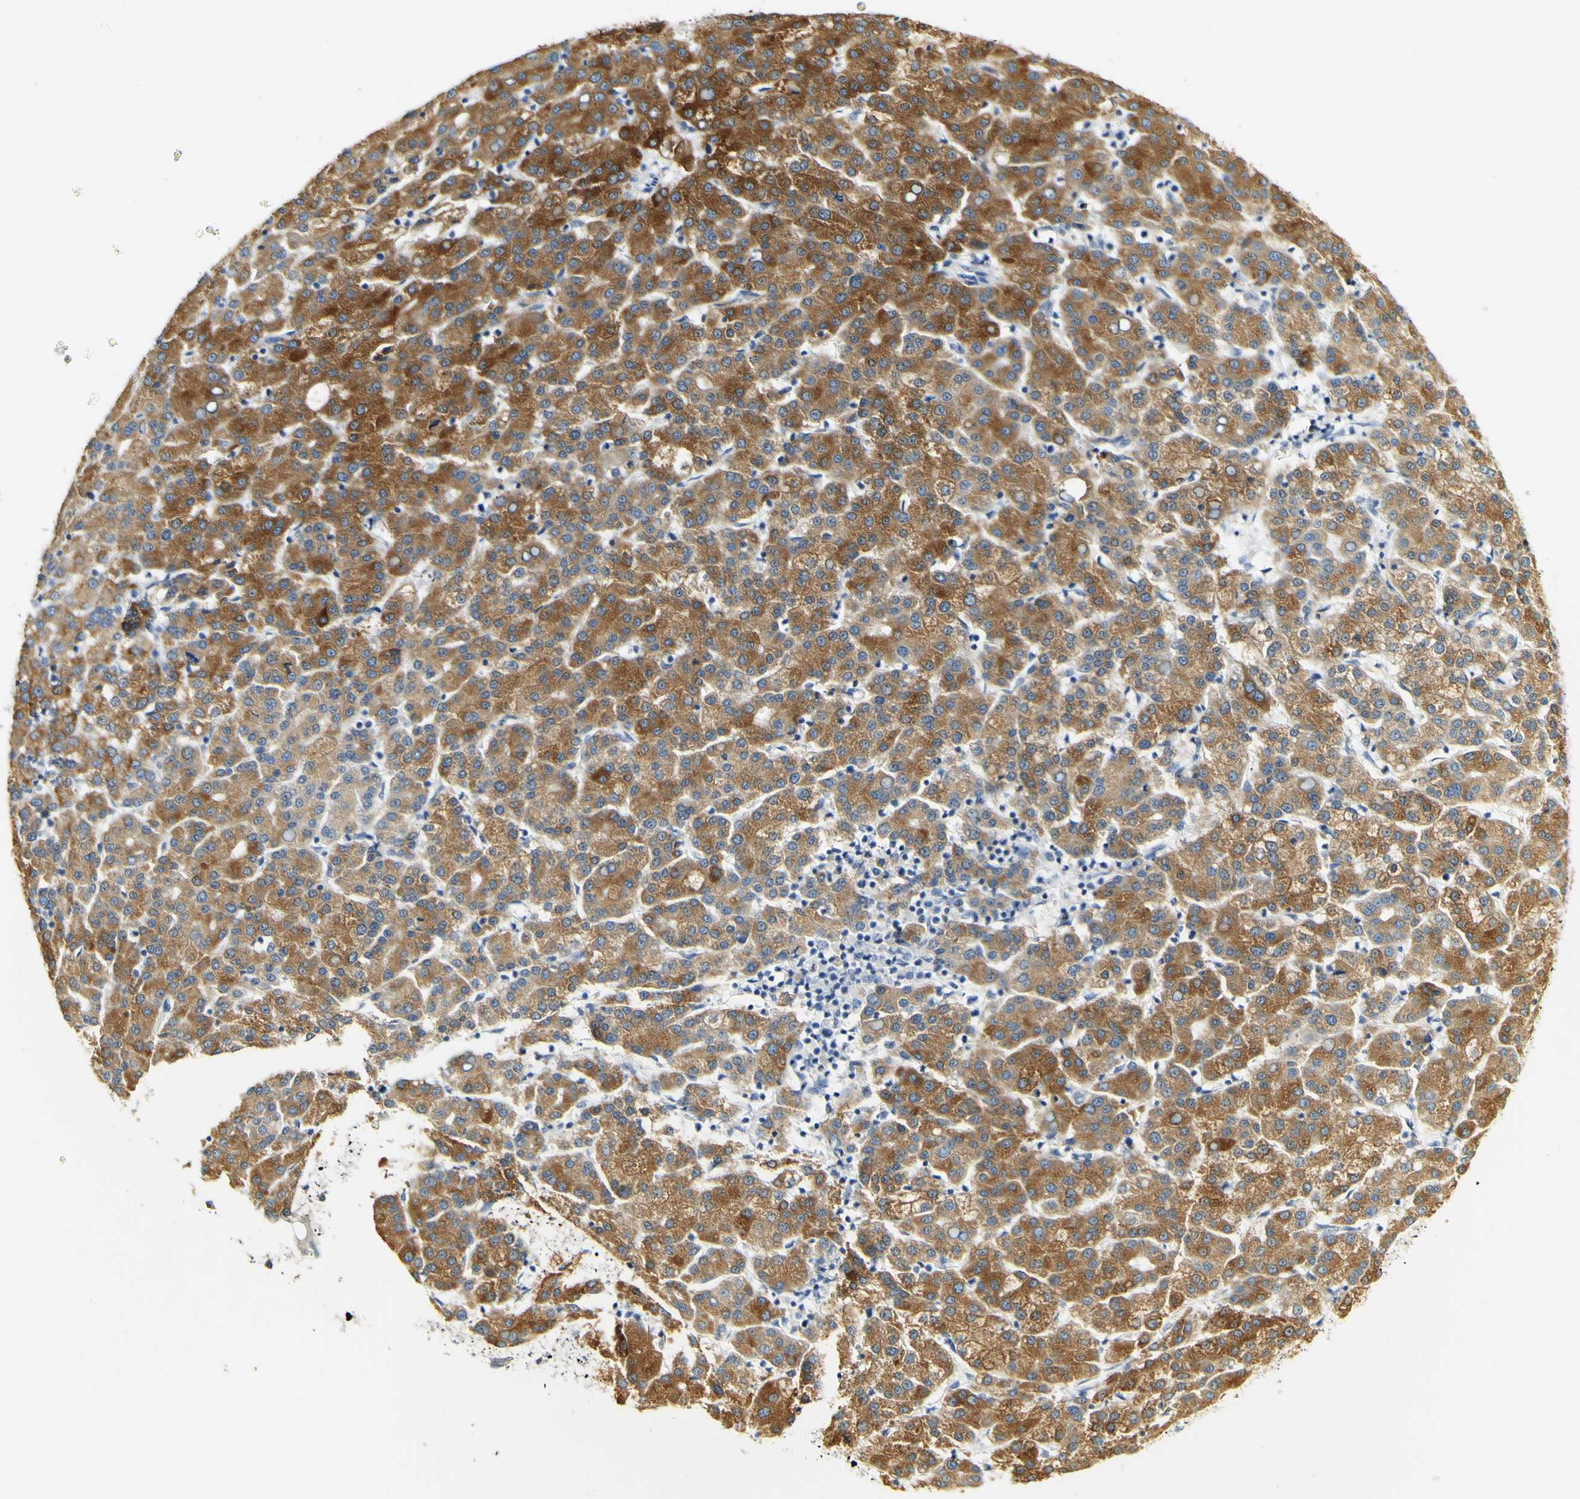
{"staining": {"intensity": "moderate", "quantity": ">75%", "location": "cytoplasmic/membranous"}, "tissue": "liver cancer", "cell_type": "Tumor cells", "image_type": "cancer", "snomed": [{"axis": "morphology", "description": "Carcinoma, Hepatocellular, NOS"}, {"axis": "topography", "description": "Liver"}], "caption": "Liver hepatocellular carcinoma stained with DAB IHC displays medium levels of moderate cytoplasmic/membranous expression in approximately >75% of tumor cells. (Brightfield microscopy of DAB IHC at high magnification).", "gene": "FMO3", "patient": {"sex": "female", "age": 58}}